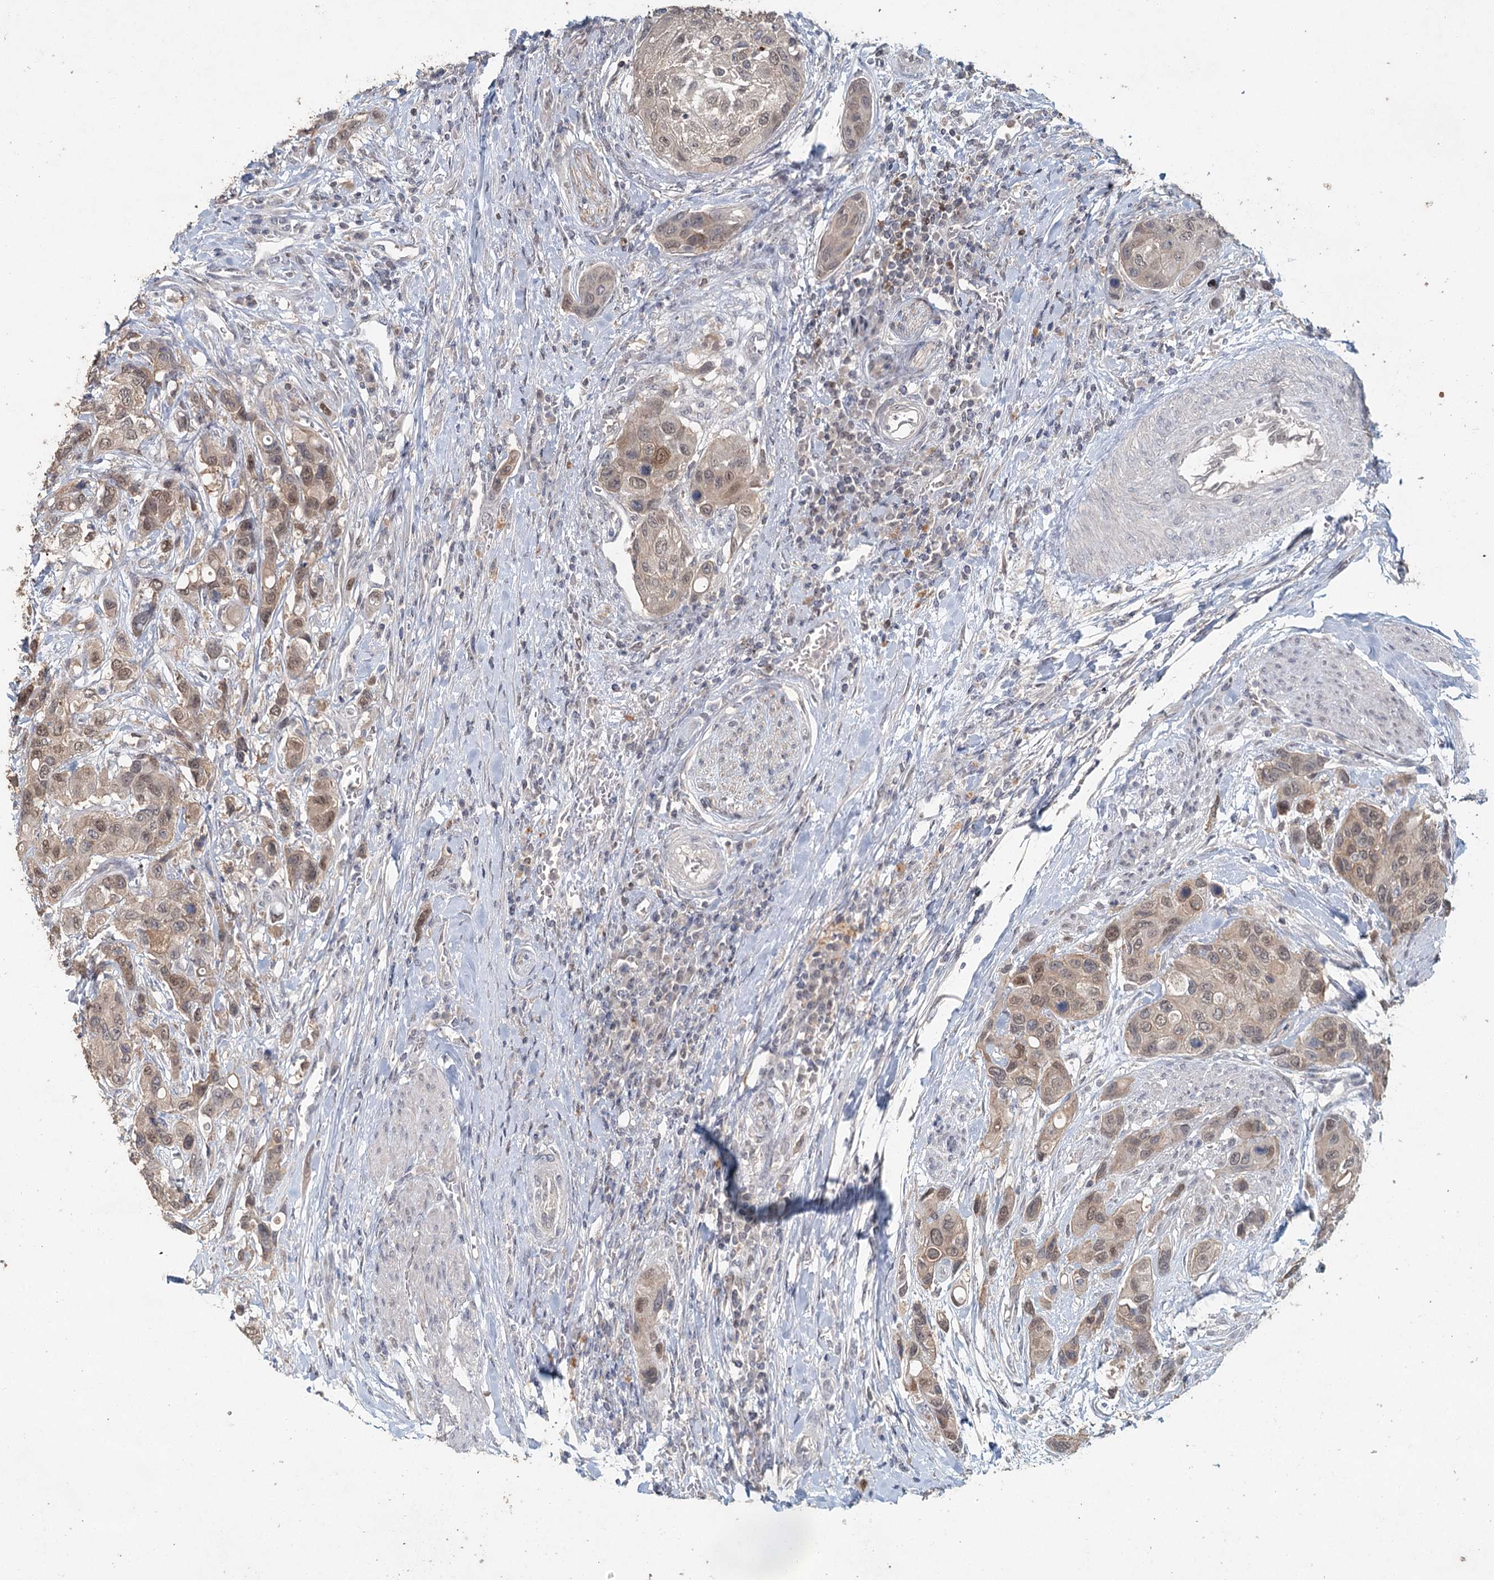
{"staining": {"intensity": "moderate", "quantity": ">75%", "location": "nuclear"}, "tissue": "urothelial cancer", "cell_type": "Tumor cells", "image_type": "cancer", "snomed": [{"axis": "morphology", "description": "Normal tissue, NOS"}, {"axis": "morphology", "description": "Urothelial carcinoma, High grade"}, {"axis": "topography", "description": "Vascular tissue"}, {"axis": "topography", "description": "Urinary bladder"}], "caption": "A histopathology image of urothelial cancer stained for a protein exhibits moderate nuclear brown staining in tumor cells.", "gene": "ADK", "patient": {"sex": "female", "age": 56}}